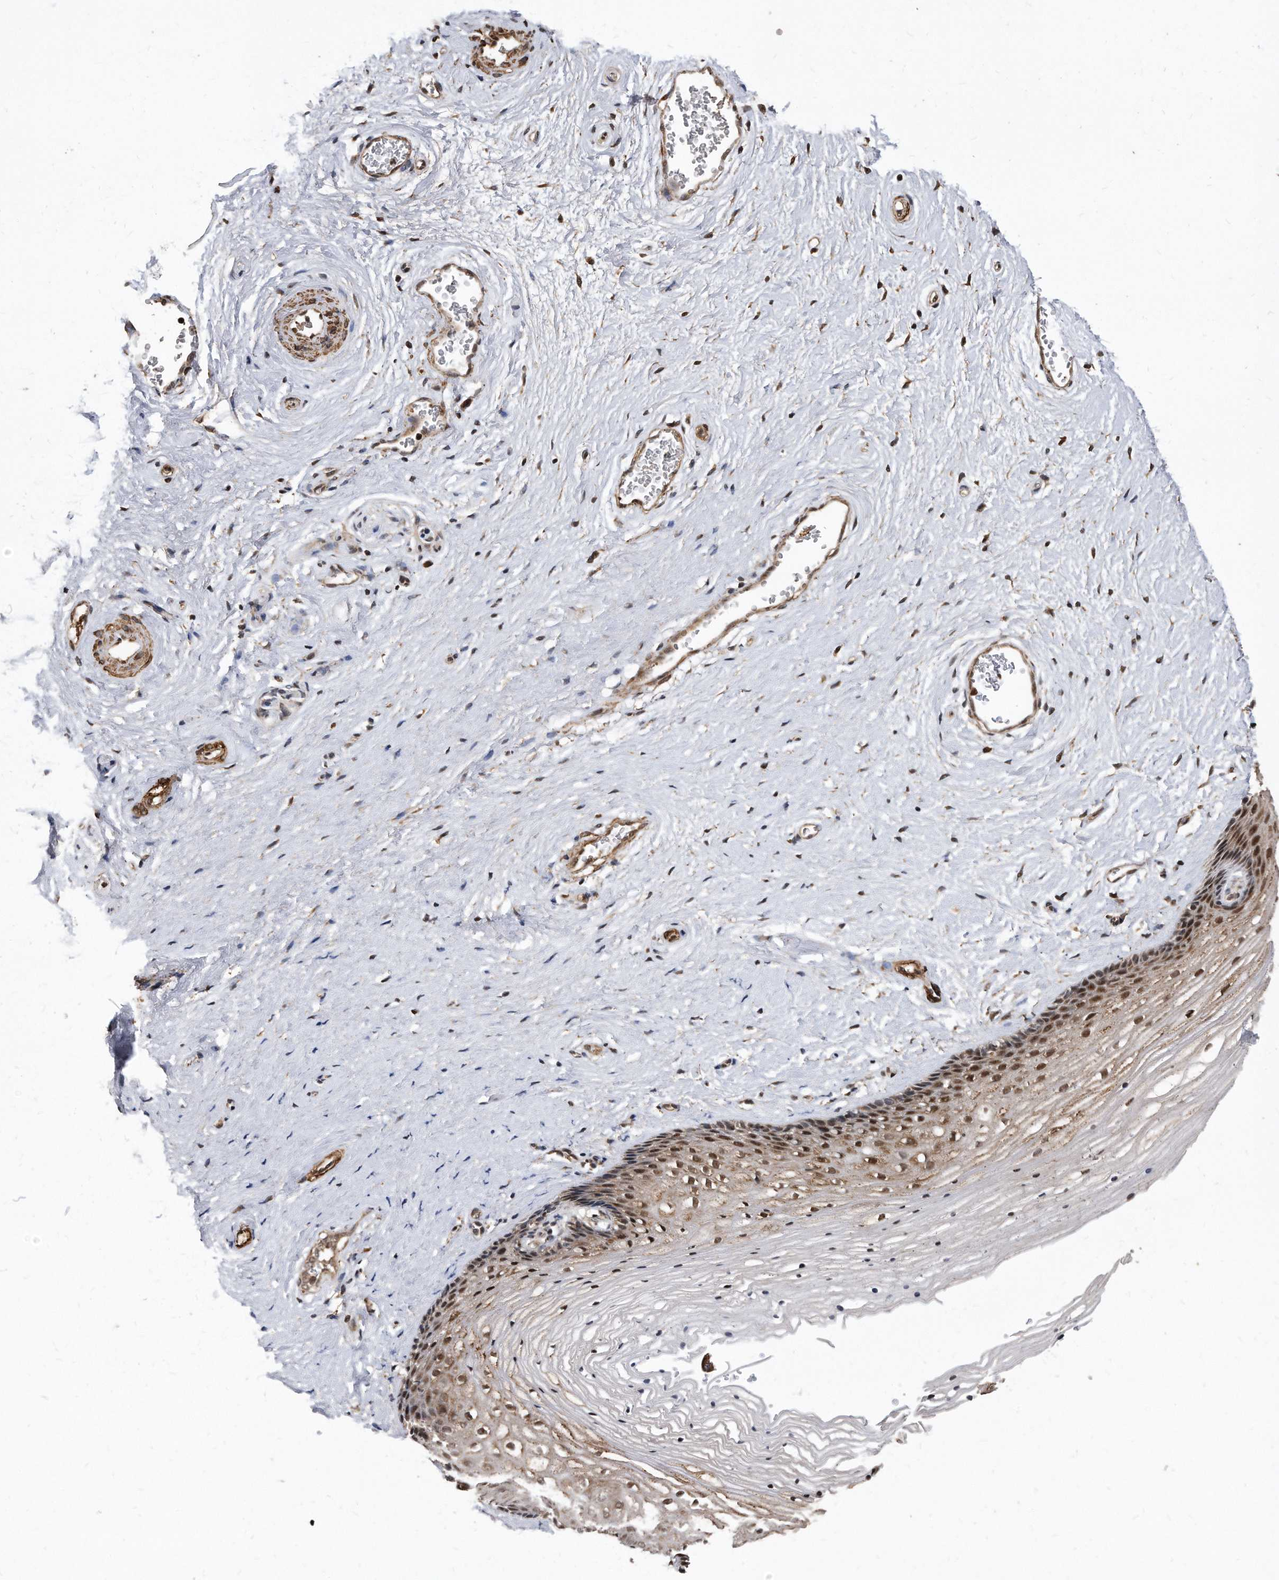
{"staining": {"intensity": "strong", "quantity": "25%-75%", "location": "cytoplasmic/membranous,nuclear"}, "tissue": "vagina", "cell_type": "Squamous epithelial cells", "image_type": "normal", "snomed": [{"axis": "morphology", "description": "Normal tissue, NOS"}, {"axis": "topography", "description": "Vagina"}], "caption": "Immunohistochemistry of normal vagina exhibits high levels of strong cytoplasmic/membranous,nuclear positivity in about 25%-75% of squamous epithelial cells. Using DAB (brown) and hematoxylin (blue) stains, captured at high magnification using brightfield microscopy.", "gene": "DUSP22", "patient": {"sex": "female", "age": 46}}